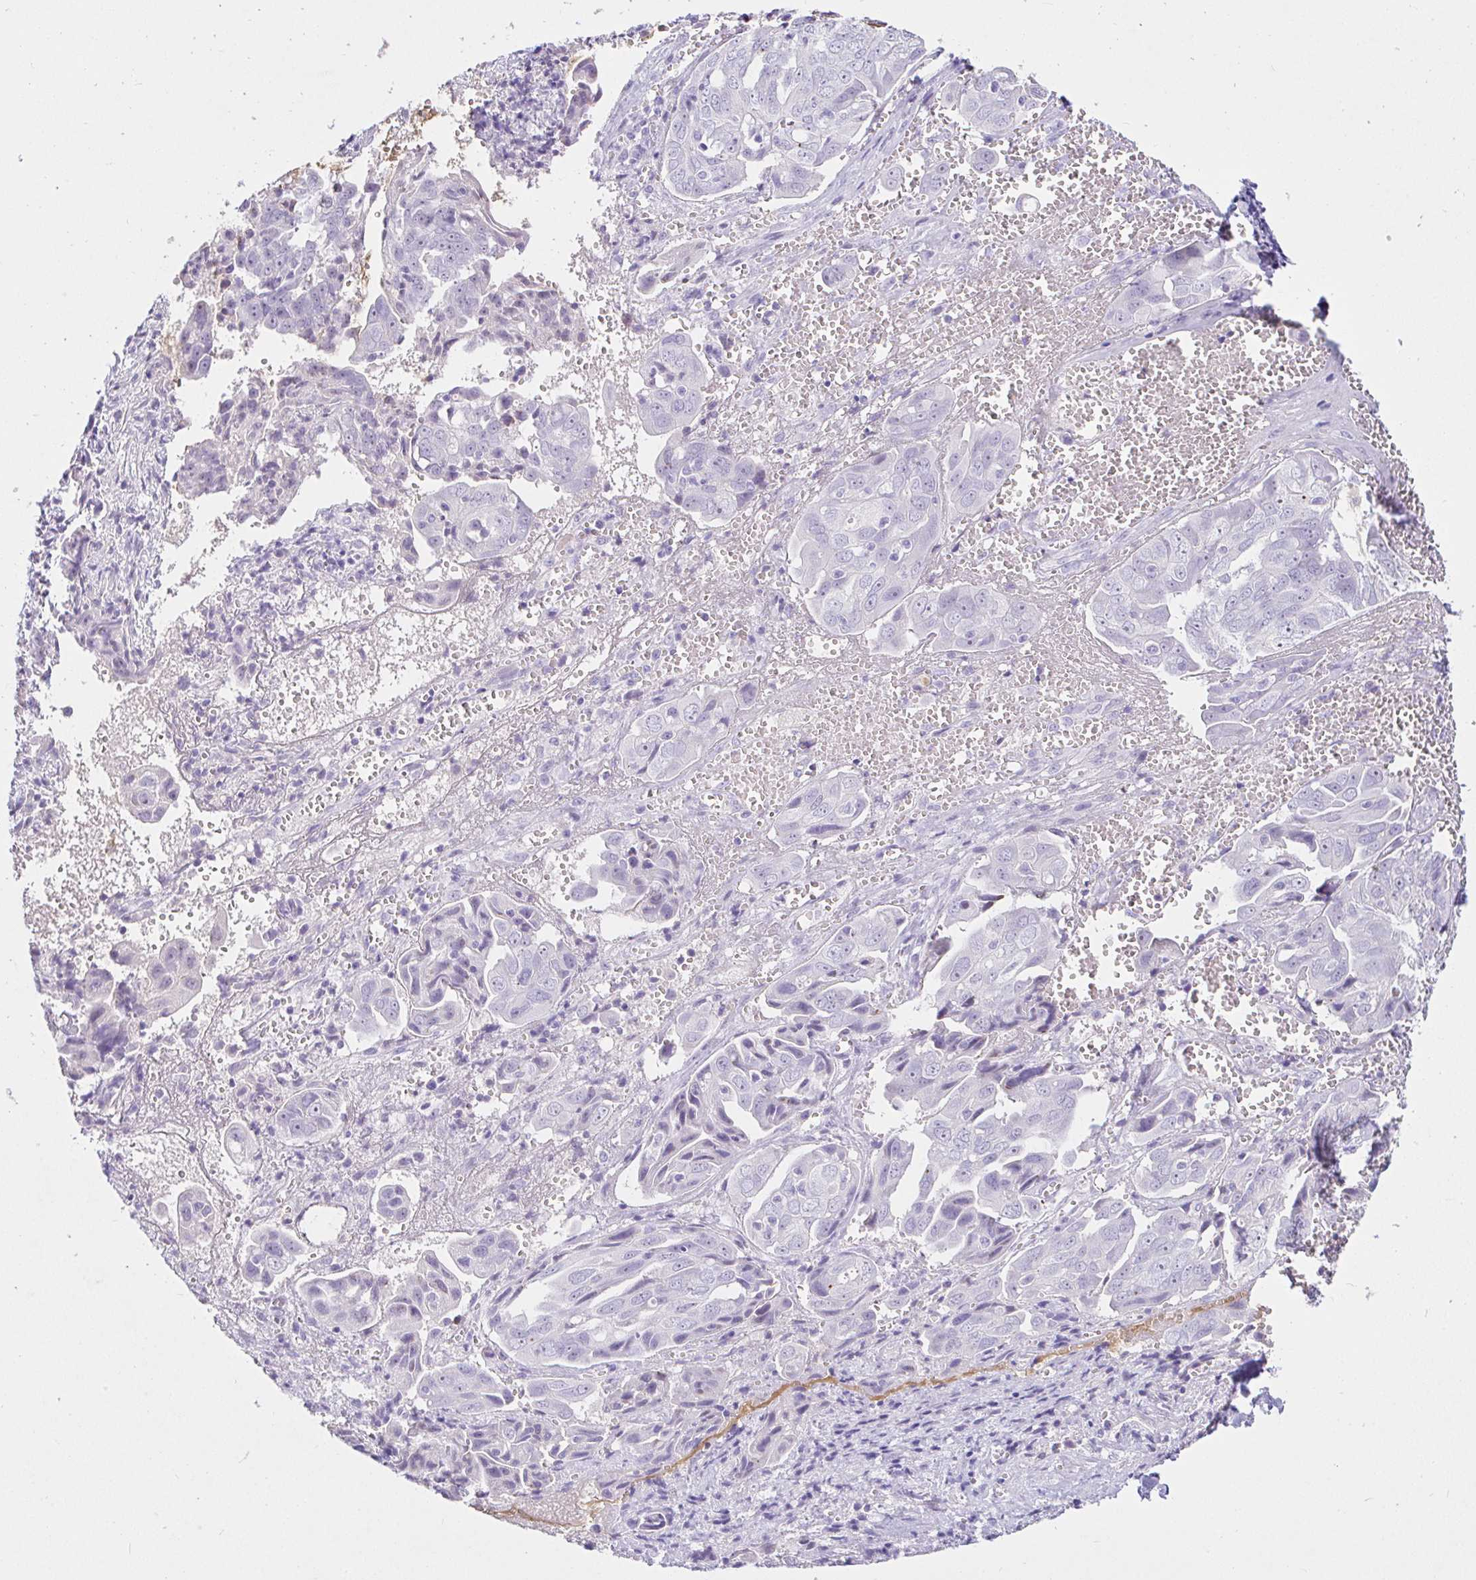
{"staining": {"intensity": "negative", "quantity": "none", "location": "none"}, "tissue": "ovarian cancer", "cell_type": "Tumor cells", "image_type": "cancer", "snomed": [{"axis": "morphology", "description": "Carcinoma, endometroid"}, {"axis": "topography", "description": "Ovary"}], "caption": "Immunohistochemical staining of human ovarian cancer (endometroid carcinoma) shows no significant expression in tumor cells.", "gene": "SAA4", "patient": {"sex": "female", "age": 70}}